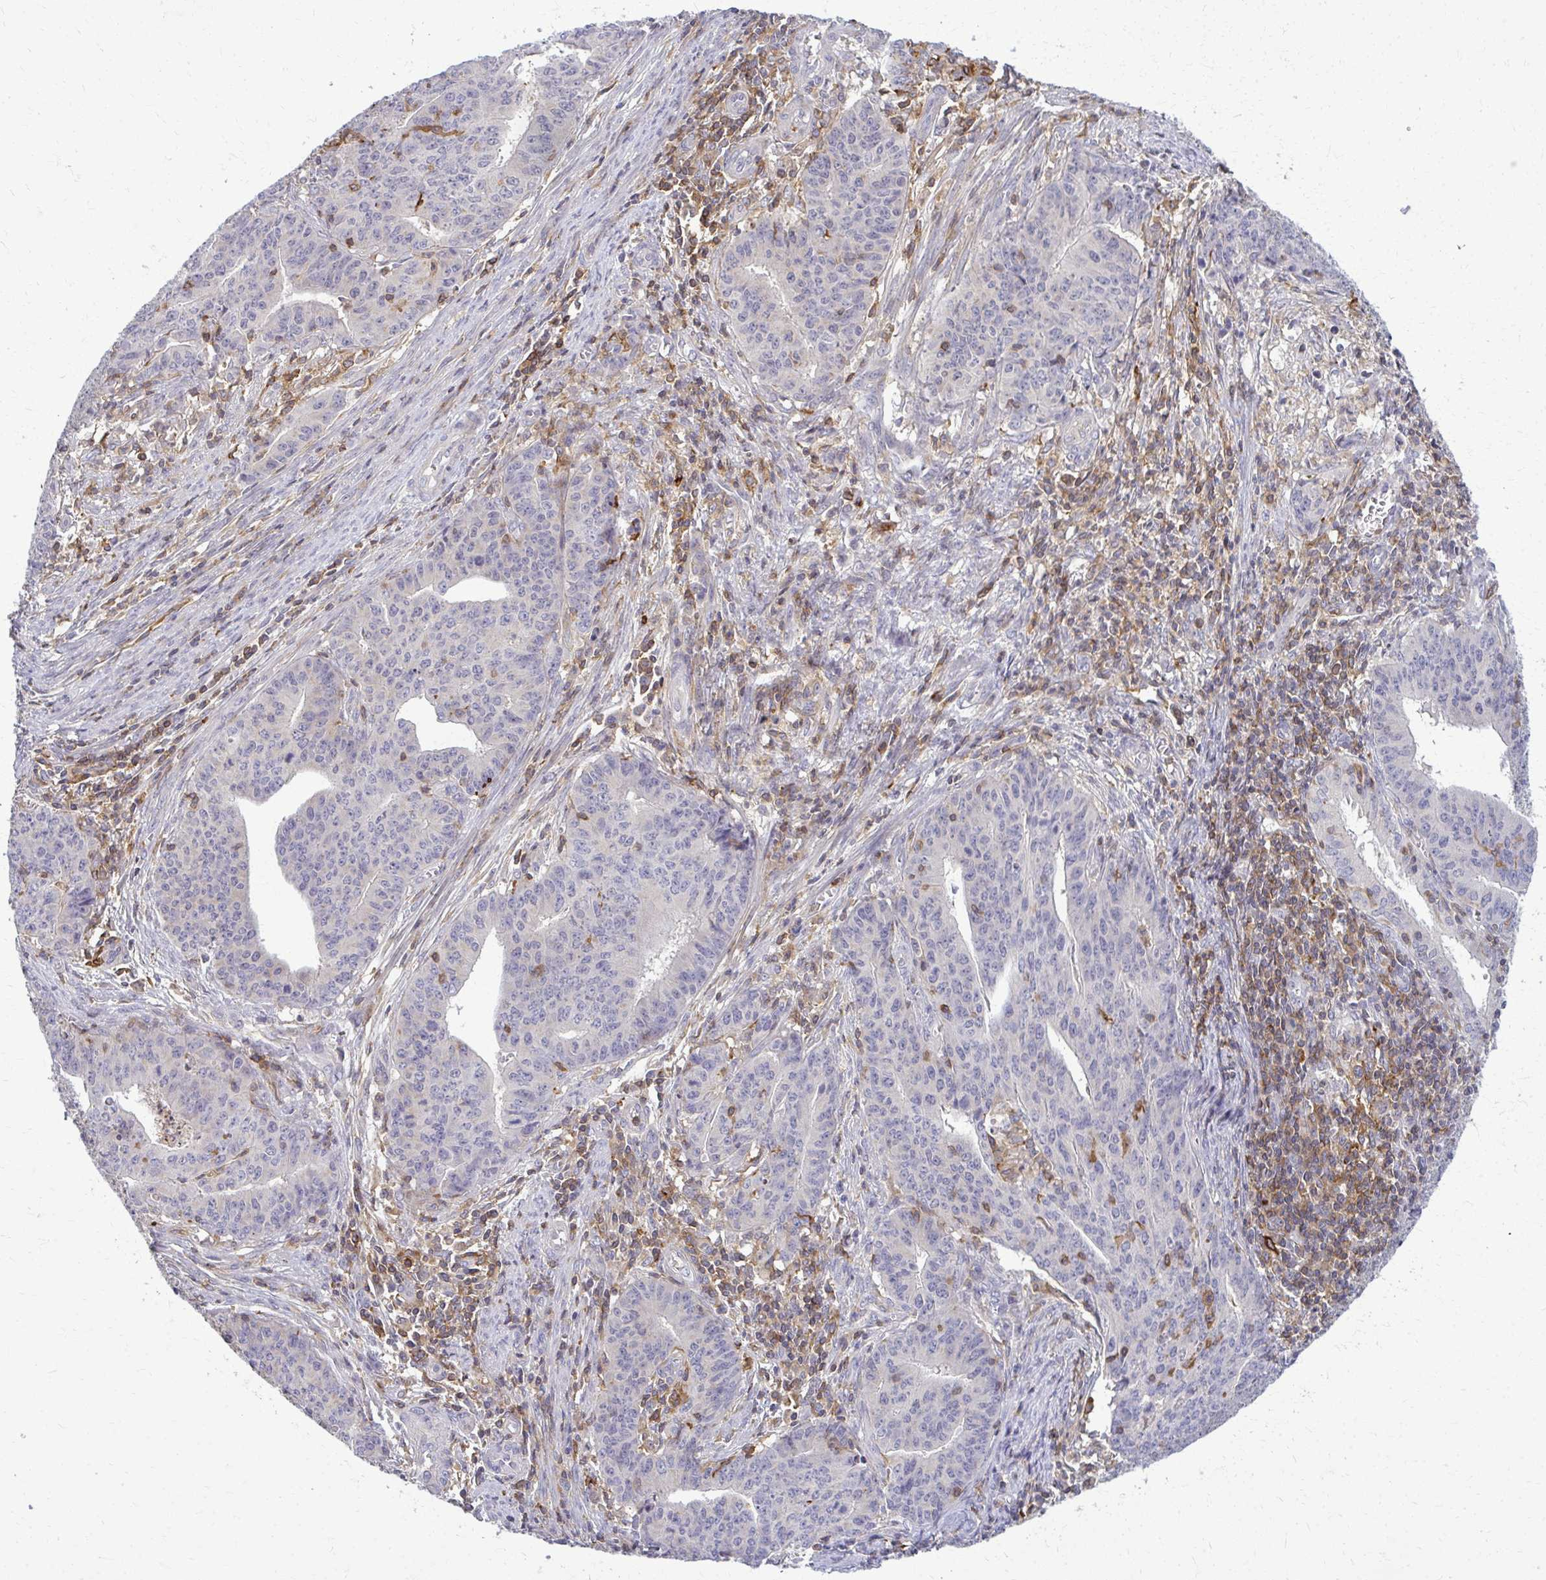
{"staining": {"intensity": "negative", "quantity": "none", "location": "none"}, "tissue": "endometrial cancer", "cell_type": "Tumor cells", "image_type": "cancer", "snomed": [{"axis": "morphology", "description": "Adenocarcinoma, NOS"}, {"axis": "topography", "description": "Endometrium"}], "caption": "The micrograph exhibits no significant positivity in tumor cells of adenocarcinoma (endometrial).", "gene": "AP5M1", "patient": {"sex": "female", "age": 59}}